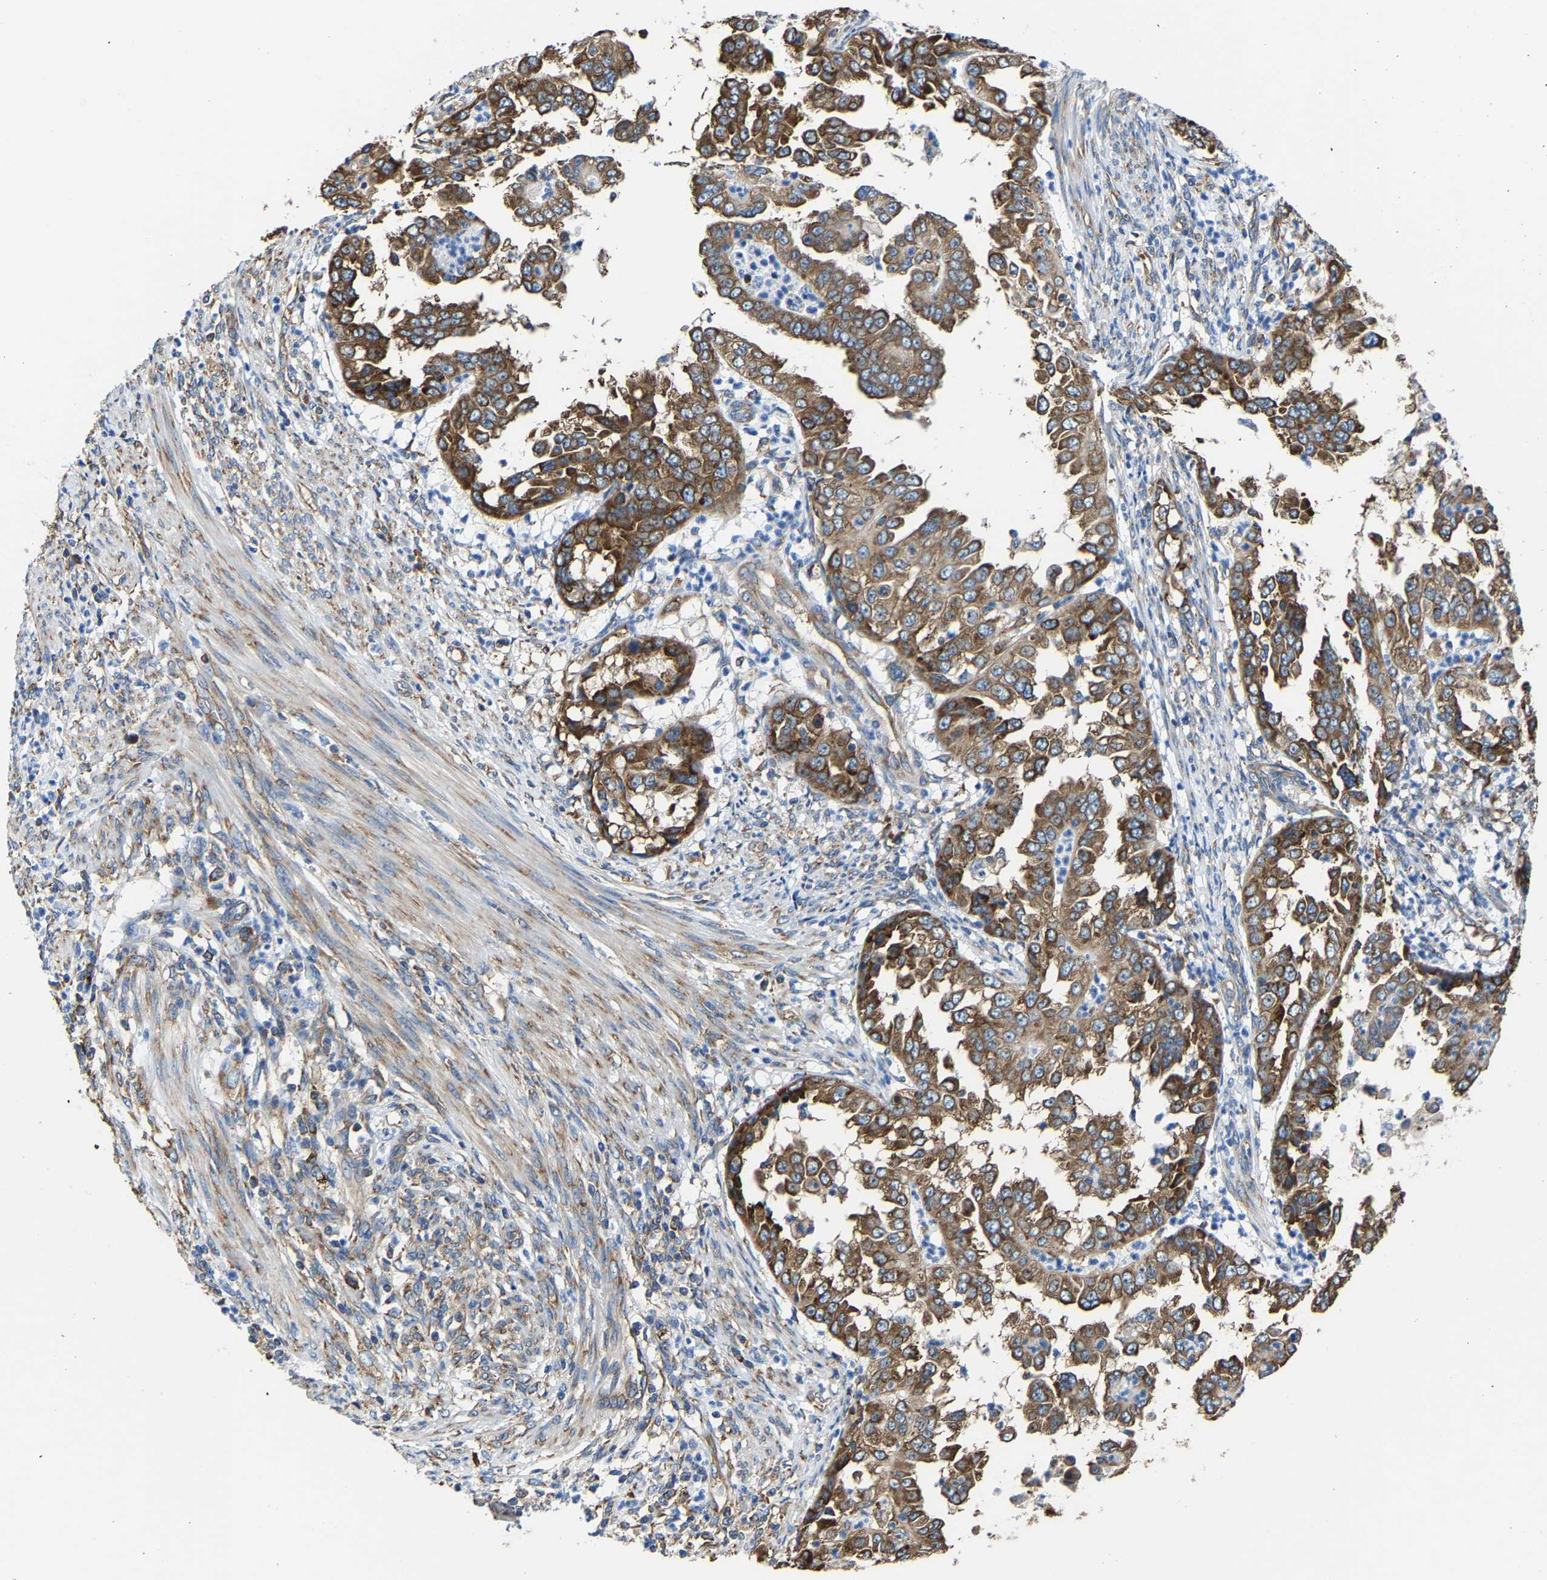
{"staining": {"intensity": "strong", "quantity": ">75%", "location": "cytoplasmic/membranous"}, "tissue": "endometrial cancer", "cell_type": "Tumor cells", "image_type": "cancer", "snomed": [{"axis": "morphology", "description": "Adenocarcinoma, NOS"}, {"axis": "topography", "description": "Endometrium"}], "caption": "Protein staining exhibits strong cytoplasmic/membranous staining in approximately >75% of tumor cells in endometrial adenocarcinoma.", "gene": "G3BP2", "patient": {"sex": "female", "age": 85}}